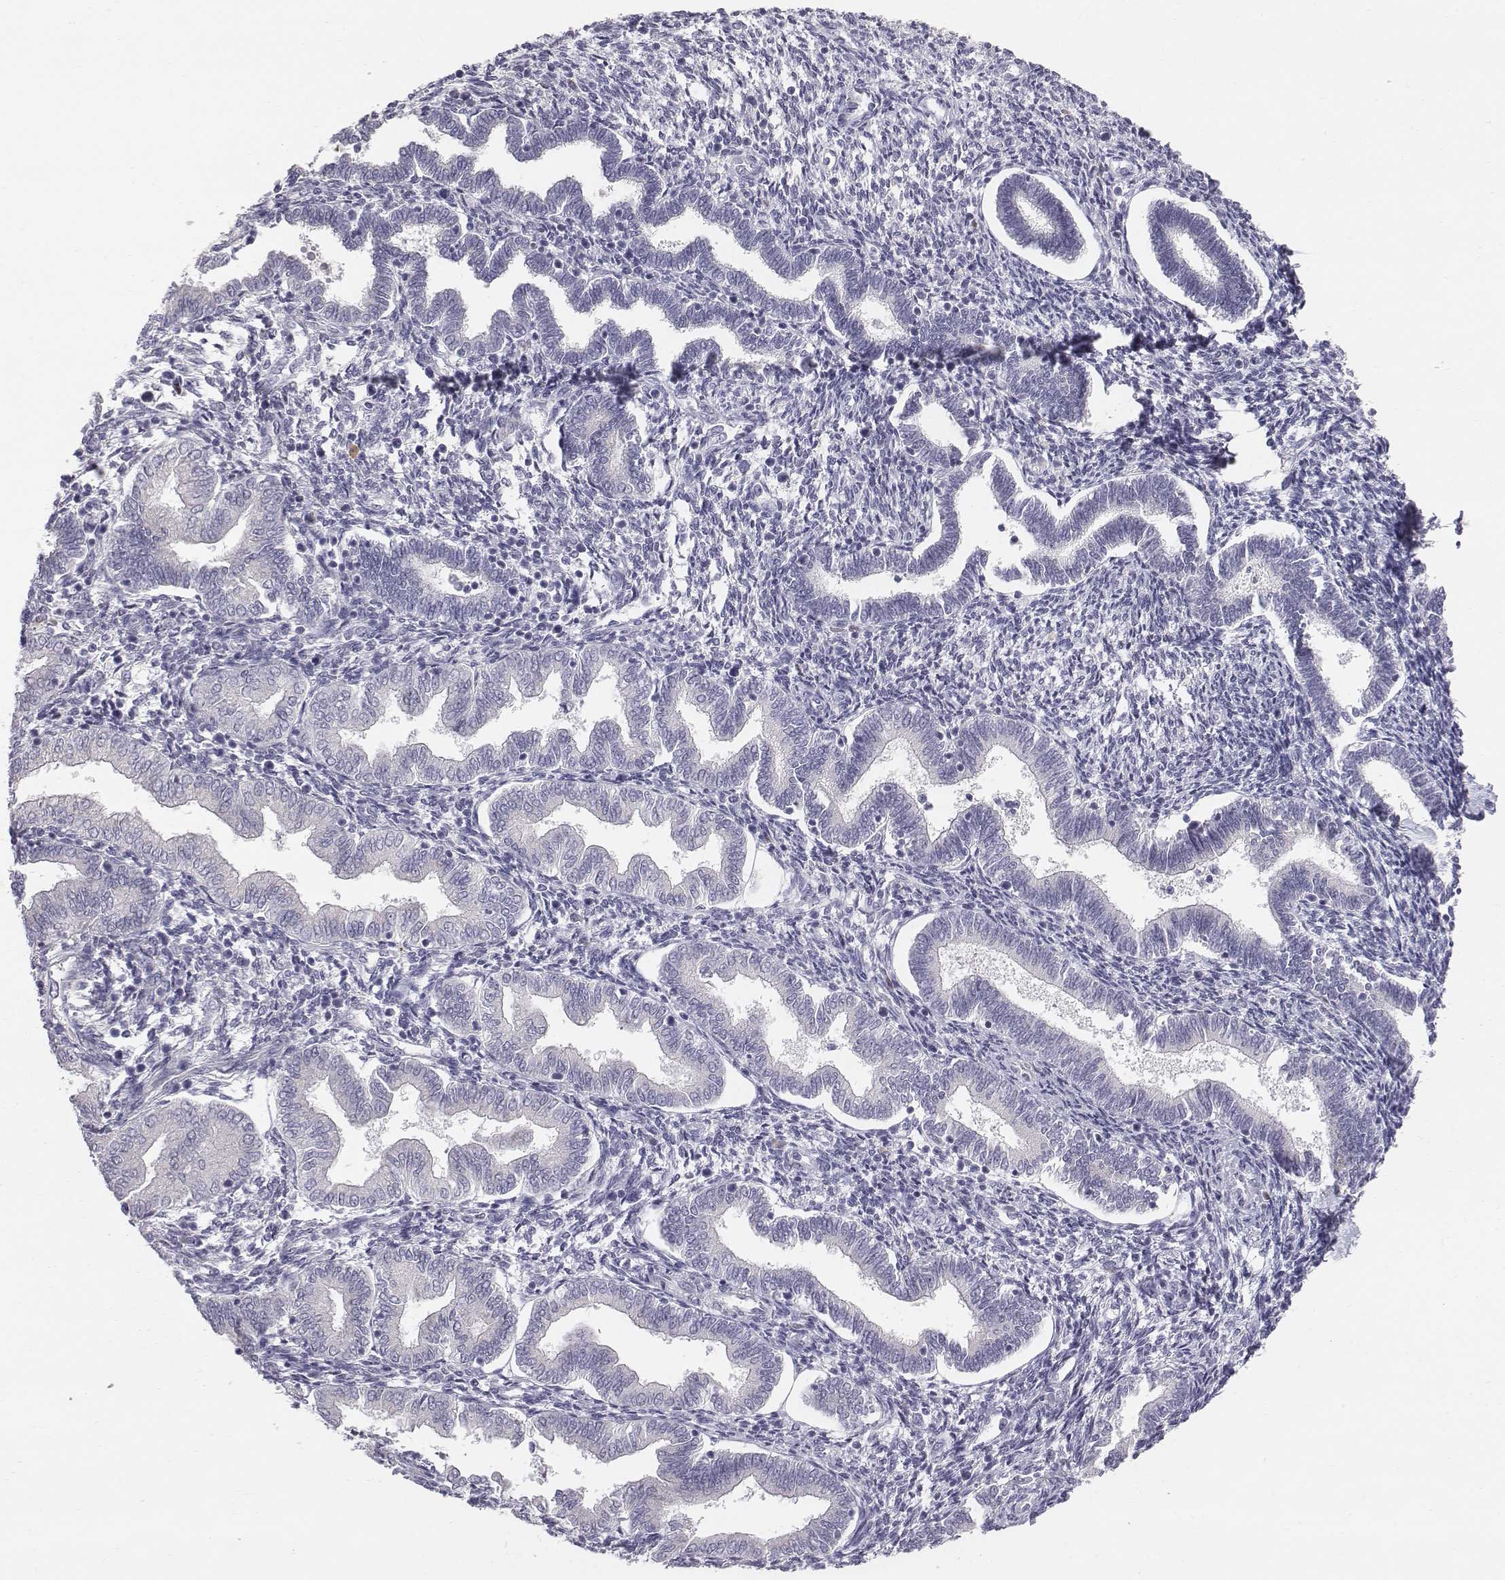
{"staining": {"intensity": "negative", "quantity": "none", "location": "none"}, "tissue": "endometrium", "cell_type": "Cells in endometrial stroma", "image_type": "normal", "snomed": [{"axis": "morphology", "description": "Normal tissue, NOS"}, {"axis": "topography", "description": "Endometrium"}], "caption": "Unremarkable endometrium was stained to show a protein in brown. There is no significant positivity in cells in endometrial stroma. The staining was performed using DAB (3,3'-diaminobenzidine) to visualize the protein expression in brown, while the nuclei were stained in blue with hematoxylin (Magnification: 20x).", "gene": "C6orf58", "patient": {"sex": "female", "age": 42}}